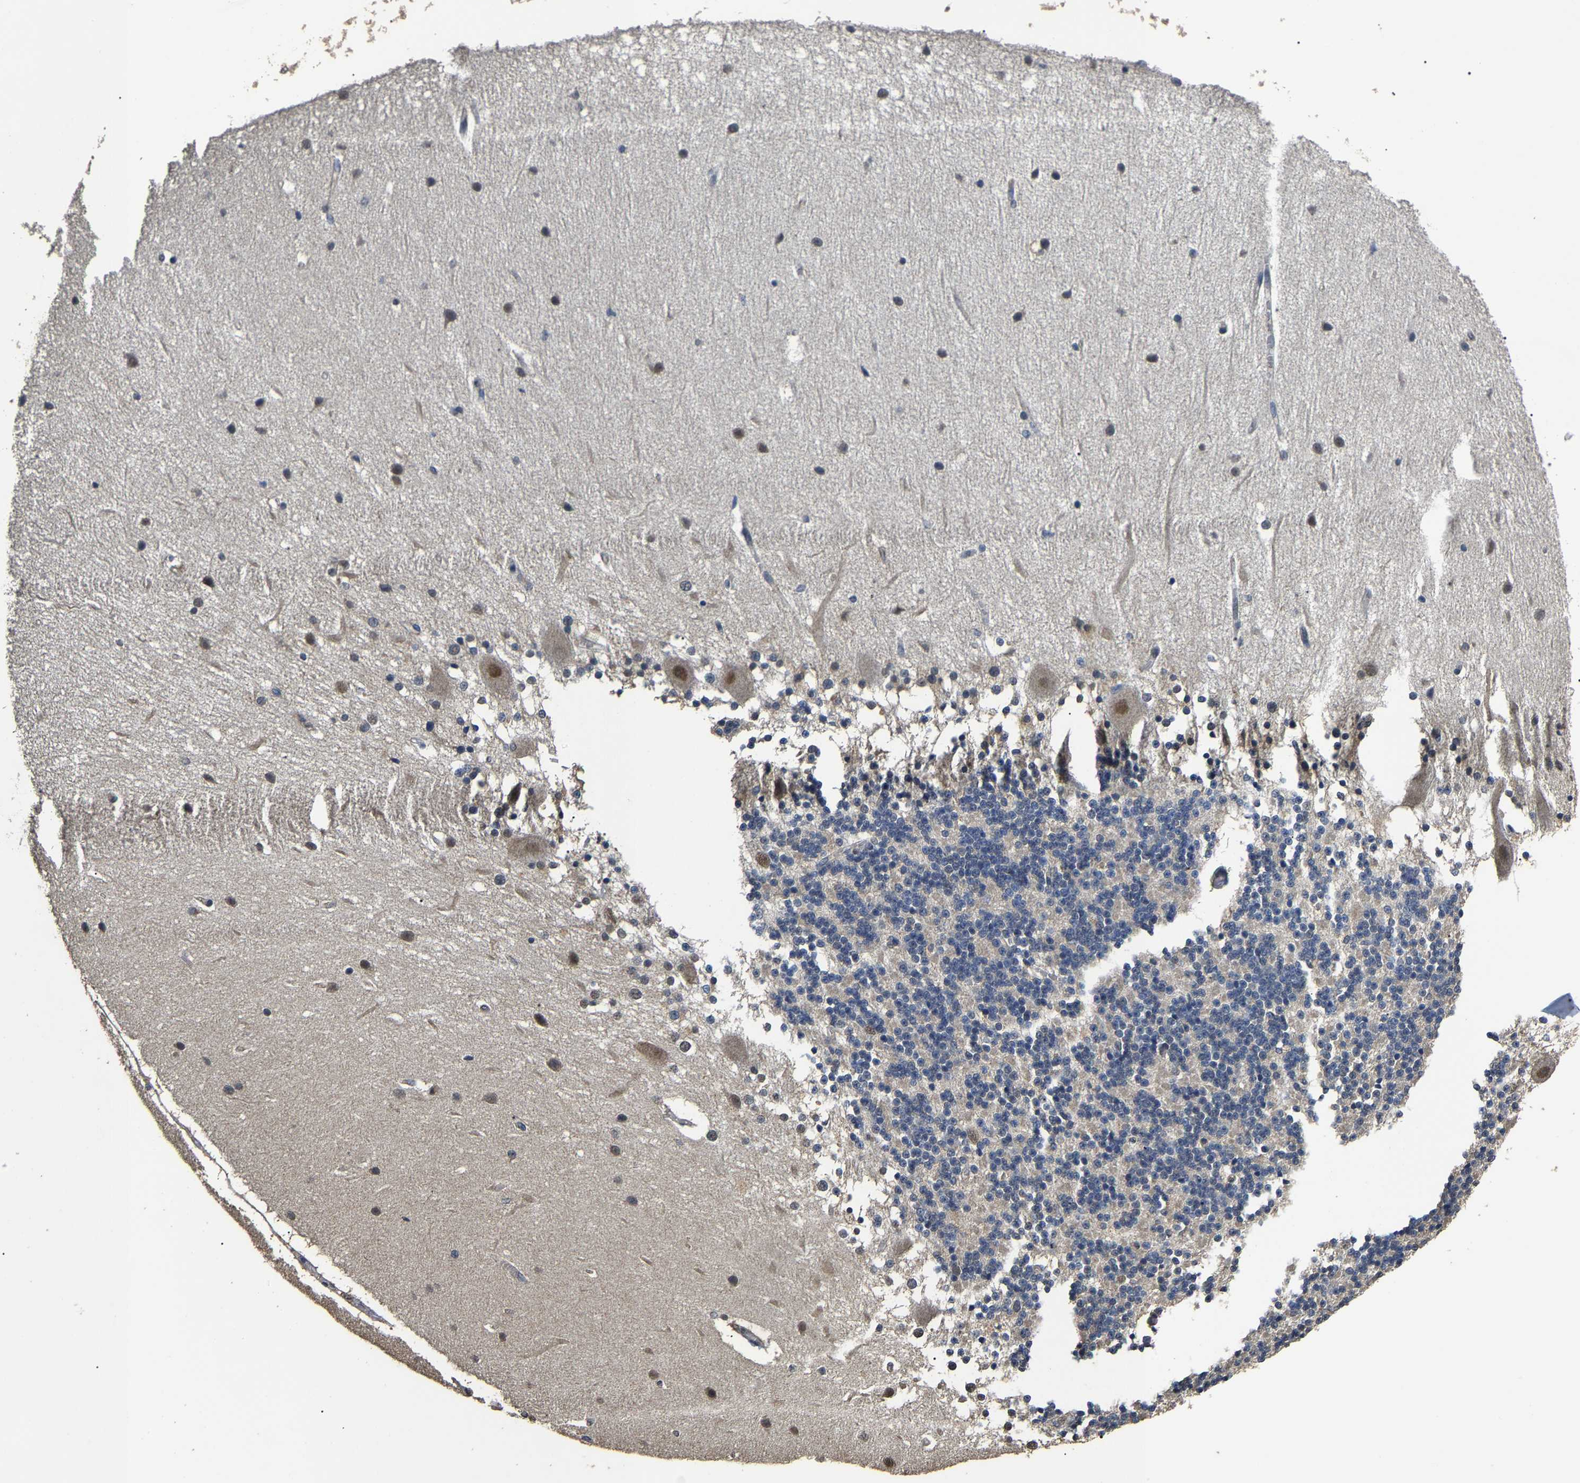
{"staining": {"intensity": "negative", "quantity": "none", "location": "none"}, "tissue": "cerebellum", "cell_type": "Cells in granular layer", "image_type": "normal", "snomed": [{"axis": "morphology", "description": "Normal tissue, NOS"}, {"axis": "topography", "description": "Cerebellum"}], "caption": "A micrograph of cerebellum stained for a protein exhibits no brown staining in cells in granular layer. (Brightfield microscopy of DAB immunohistochemistry at high magnification).", "gene": "PSMD8", "patient": {"sex": "female", "age": 54}}